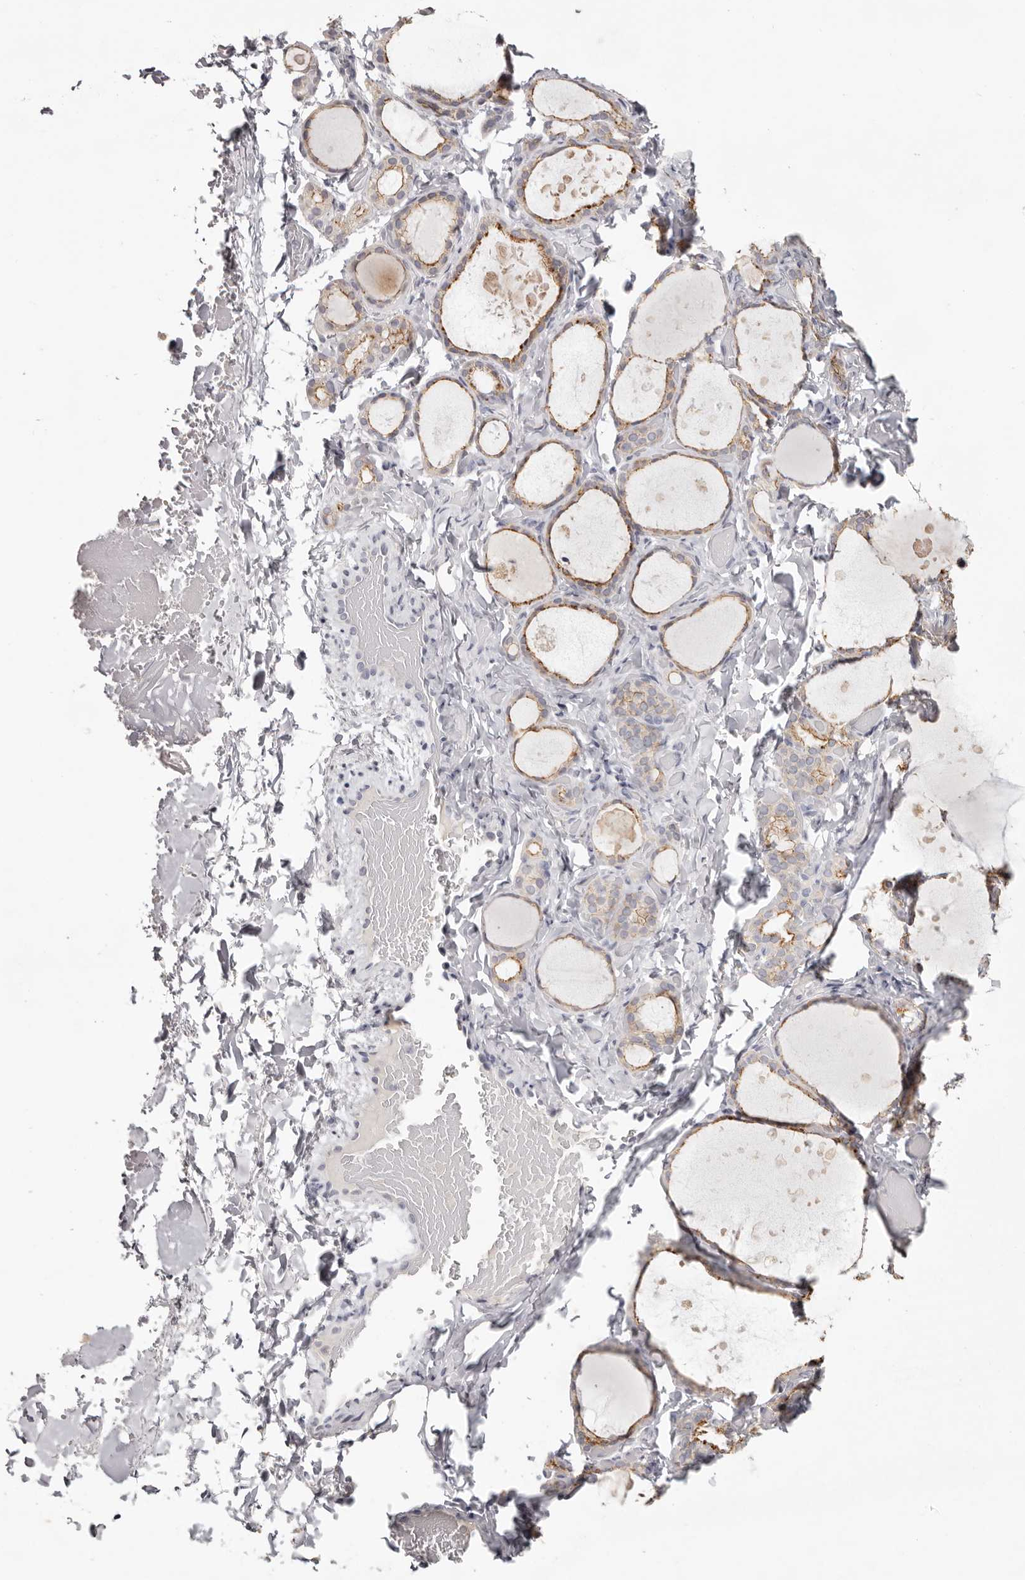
{"staining": {"intensity": "moderate", "quantity": ">75%", "location": "cytoplasmic/membranous"}, "tissue": "thyroid gland", "cell_type": "Glandular cells", "image_type": "normal", "snomed": [{"axis": "morphology", "description": "Normal tissue, NOS"}, {"axis": "topography", "description": "Thyroid gland"}], "caption": "A high-resolution image shows immunohistochemistry staining of benign thyroid gland, which exhibits moderate cytoplasmic/membranous expression in approximately >75% of glandular cells.", "gene": "PCDHB6", "patient": {"sex": "female", "age": 44}}